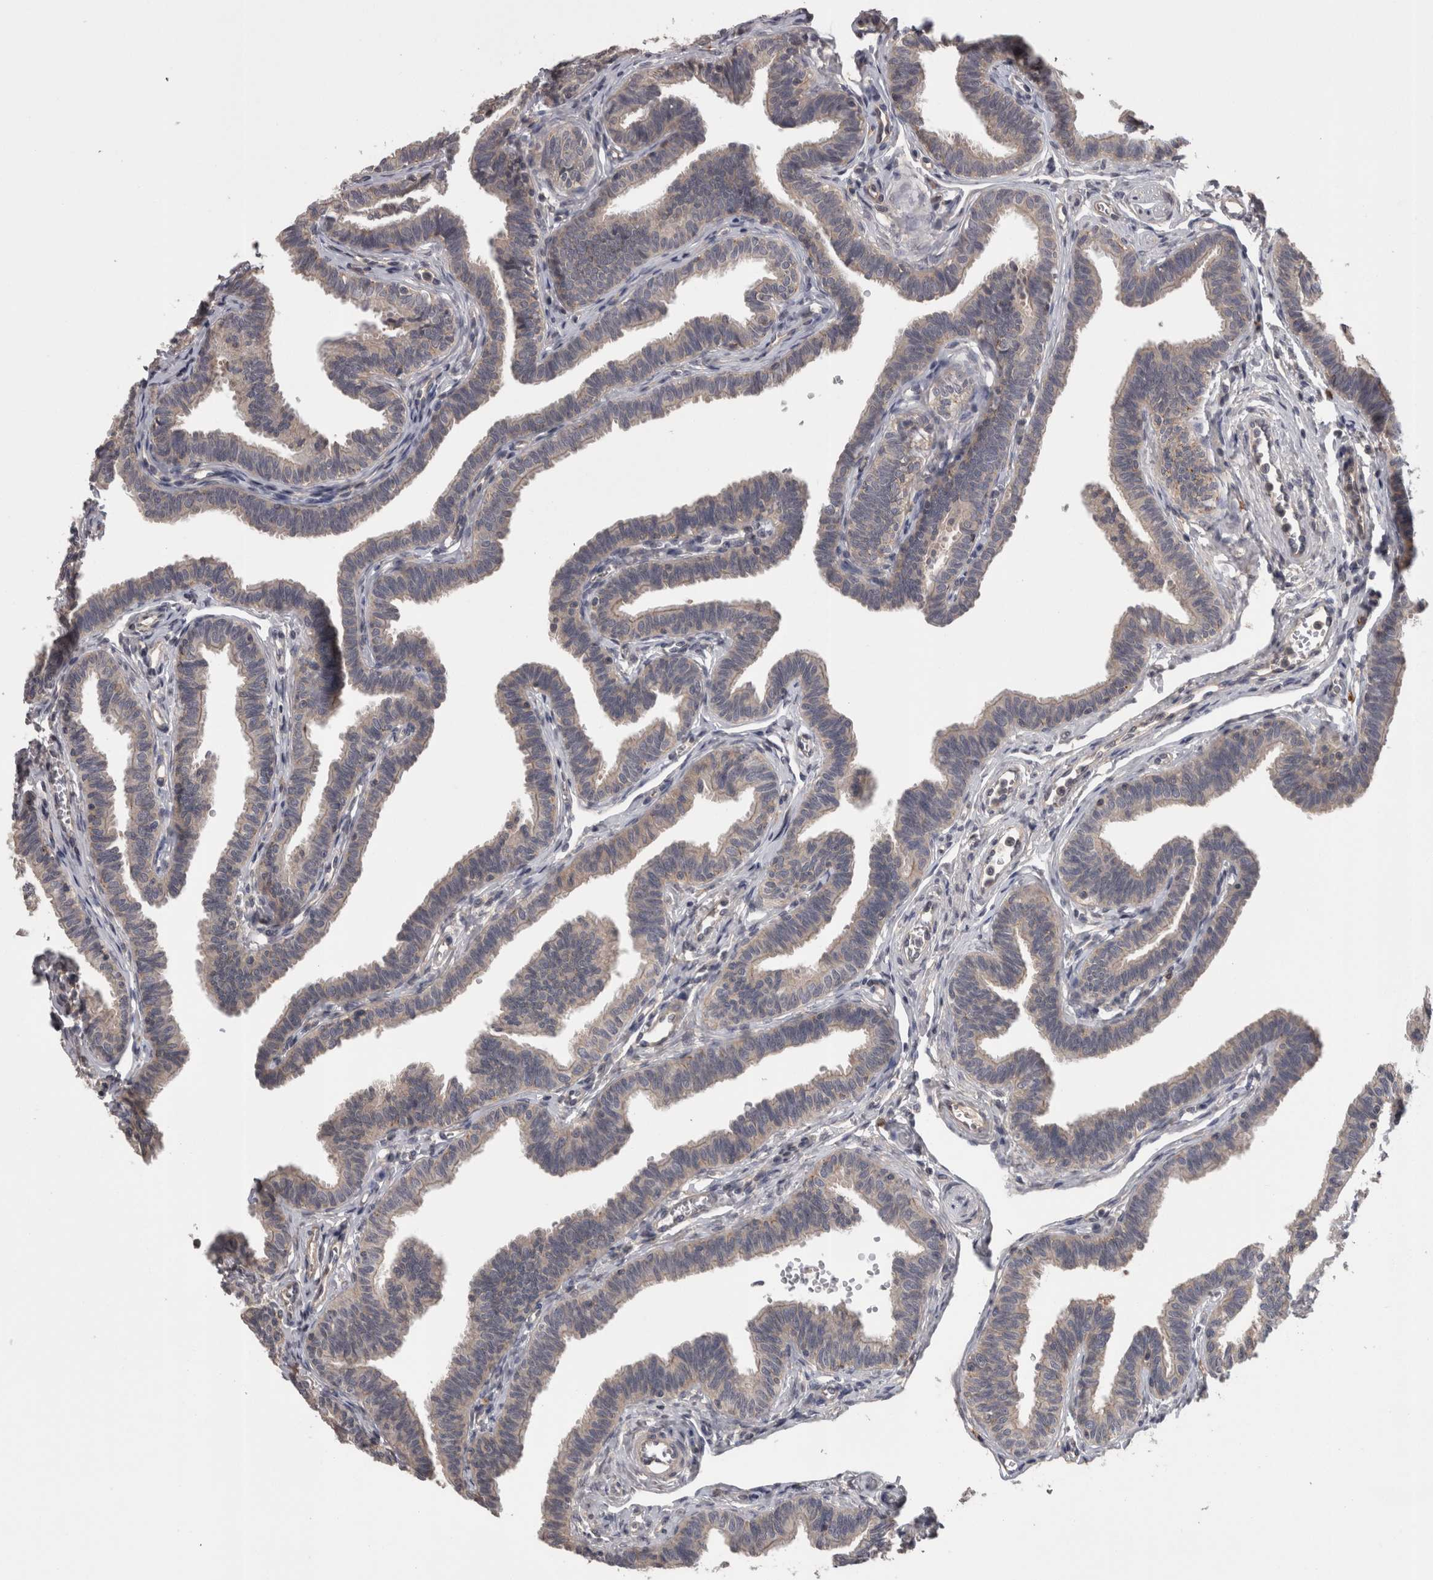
{"staining": {"intensity": "weak", "quantity": "25%-75%", "location": "cytoplasmic/membranous"}, "tissue": "fallopian tube", "cell_type": "Glandular cells", "image_type": "normal", "snomed": [{"axis": "morphology", "description": "Normal tissue, NOS"}, {"axis": "topography", "description": "Fallopian tube"}, {"axis": "topography", "description": "Ovary"}], "caption": "DAB immunohistochemical staining of normal human fallopian tube exhibits weak cytoplasmic/membranous protein staining in approximately 25%-75% of glandular cells. (DAB (3,3'-diaminobenzidine) = brown stain, brightfield microscopy at high magnification).", "gene": "PON3", "patient": {"sex": "female", "age": 23}}